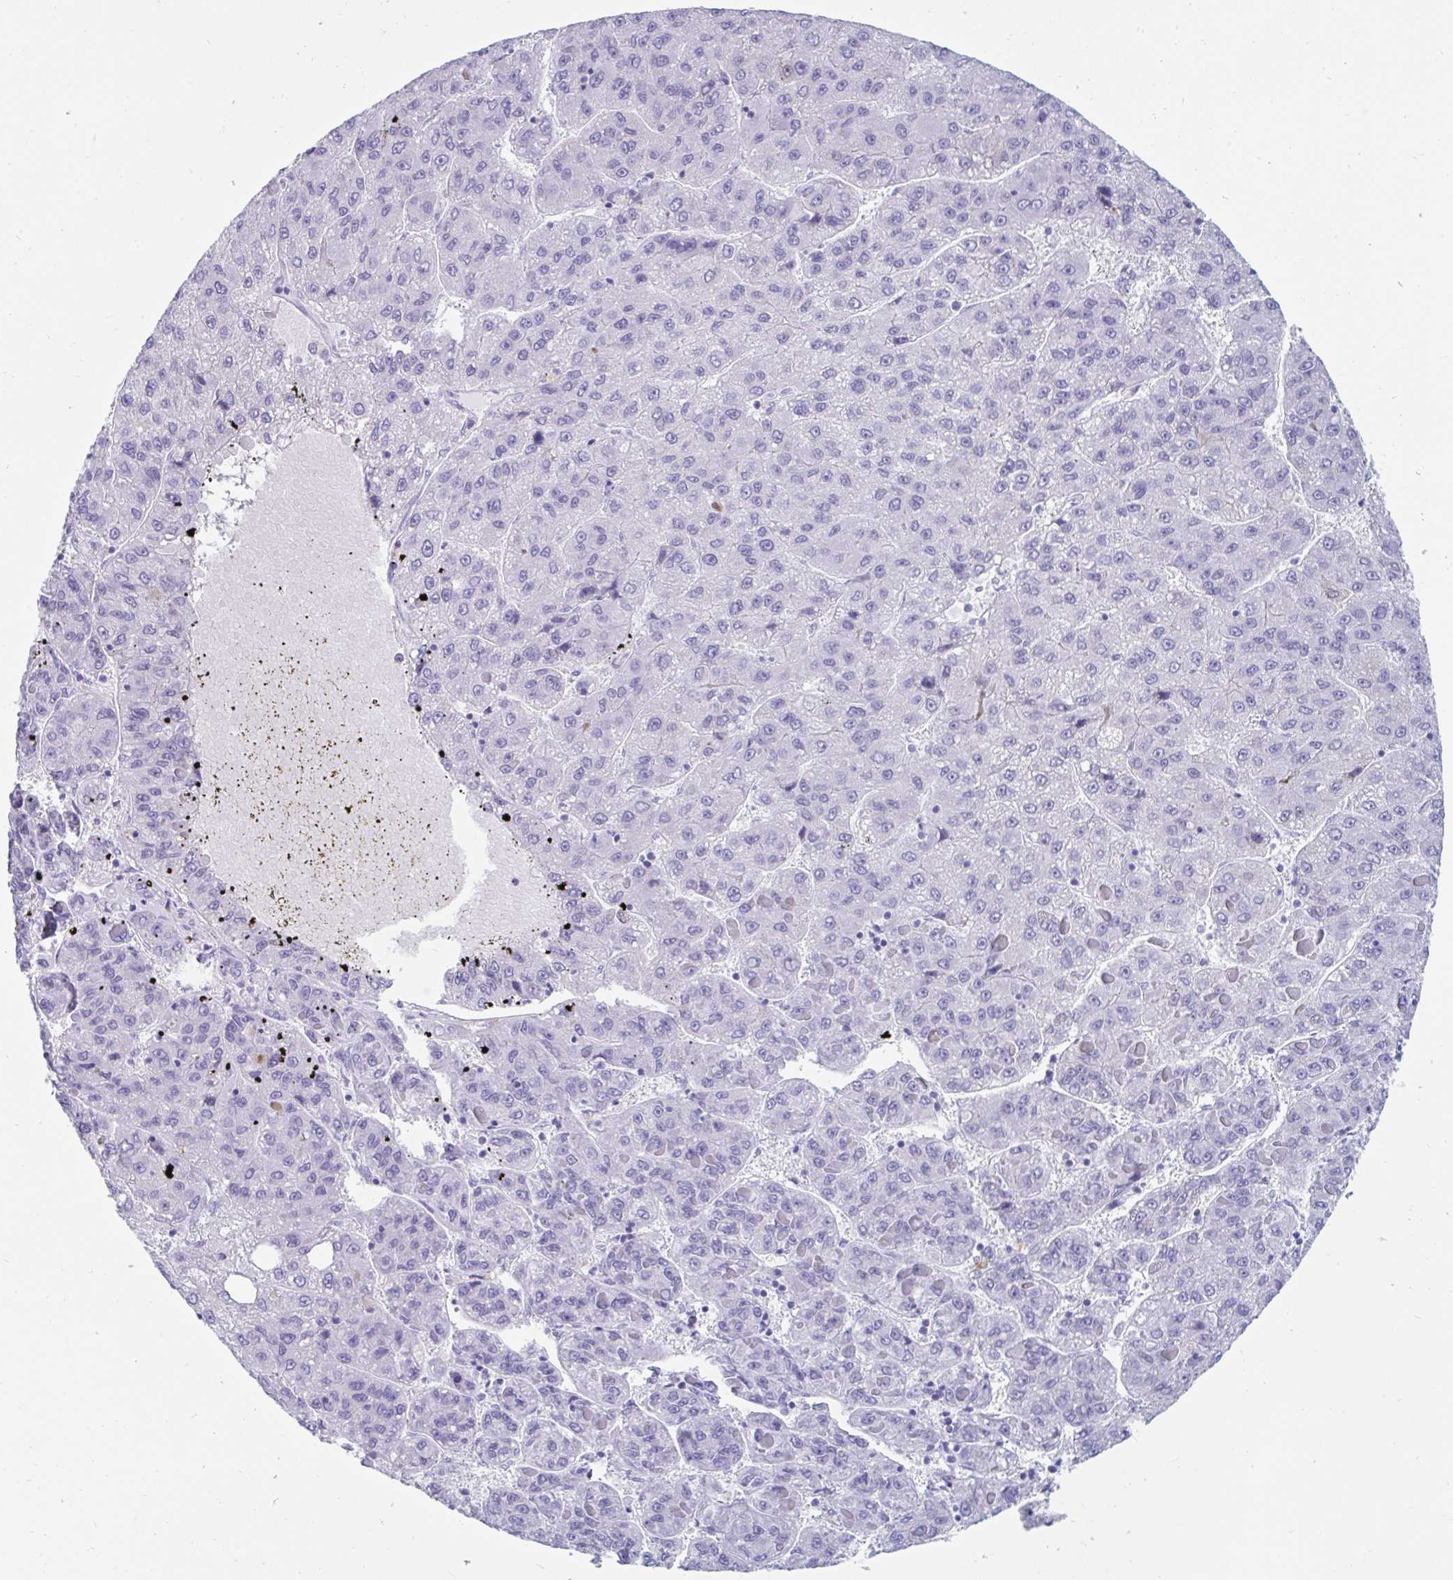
{"staining": {"intensity": "negative", "quantity": "none", "location": "none"}, "tissue": "liver cancer", "cell_type": "Tumor cells", "image_type": "cancer", "snomed": [{"axis": "morphology", "description": "Carcinoma, Hepatocellular, NOS"}, {"axis": "topography", "description": "Liver"}], "caption": "Liver cancer was stained to show a protein in brown. There is no significant expression in tumor cells.", "gene": "GKN2", "patient": {"sex": "female", "age": 82}}